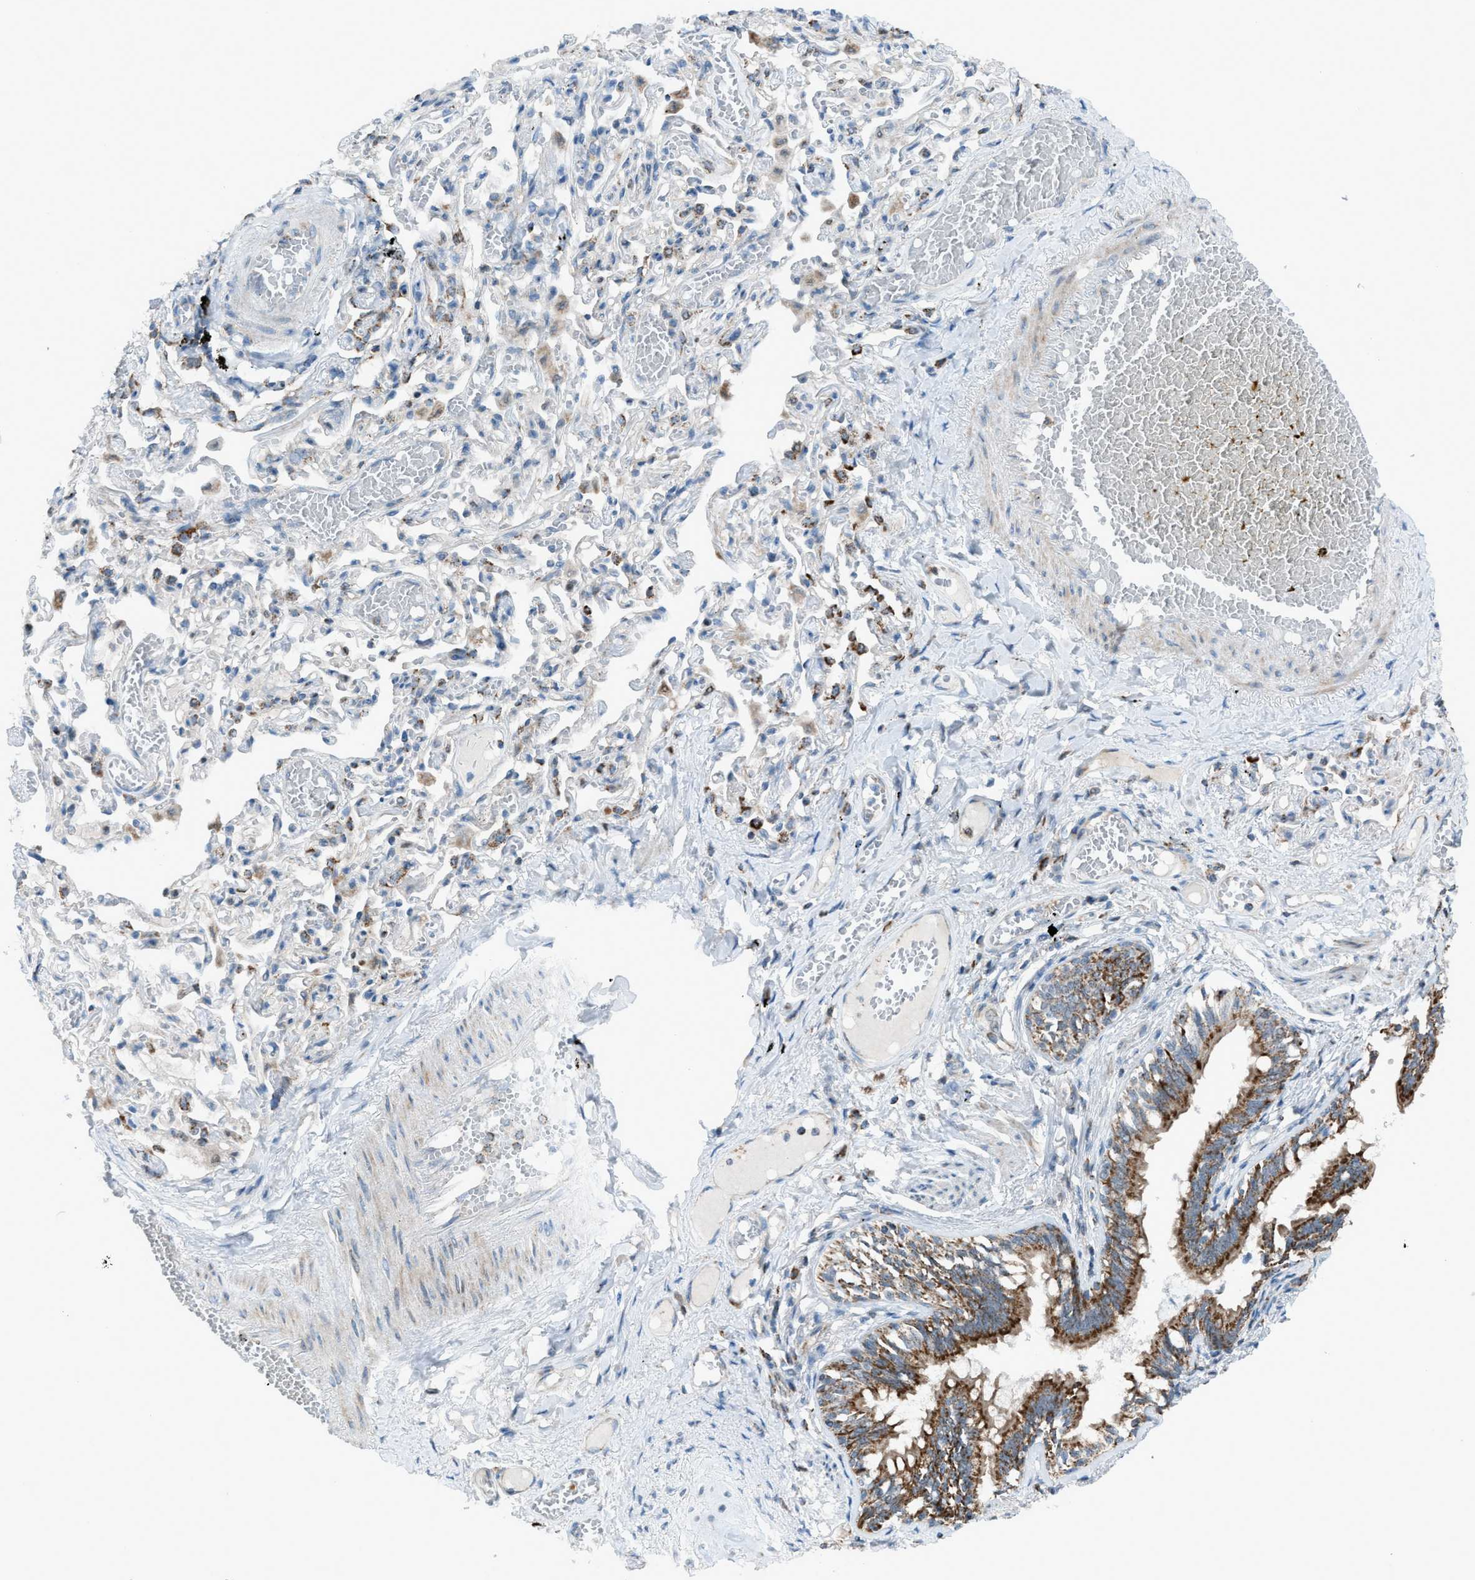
{"staining": {"intensity": "strong", "quantity": ">75%", "location": "cytoplasmic/membranous"}, "tissue": "bronchus", "cell_type": "Respiratory epithelial cells", "image_type": "normal", "snomed": [{"axis": "morphology", "description": "Normal tissue, NOS"}, {"axis": "morphology", "description": "Inflammation, NOS"}, {"axis": "topography", "description": "Cartilage tissue"}, {"axis": "topography", "description": "Lung"}], "caption": "A brown stain highlights strong cytoplasmic/membranous positivity of a protein in respiratory epithelial cells of normal human bronchus.", "gene": "SRM", "patient": {"sex": "male", "age": 71}}